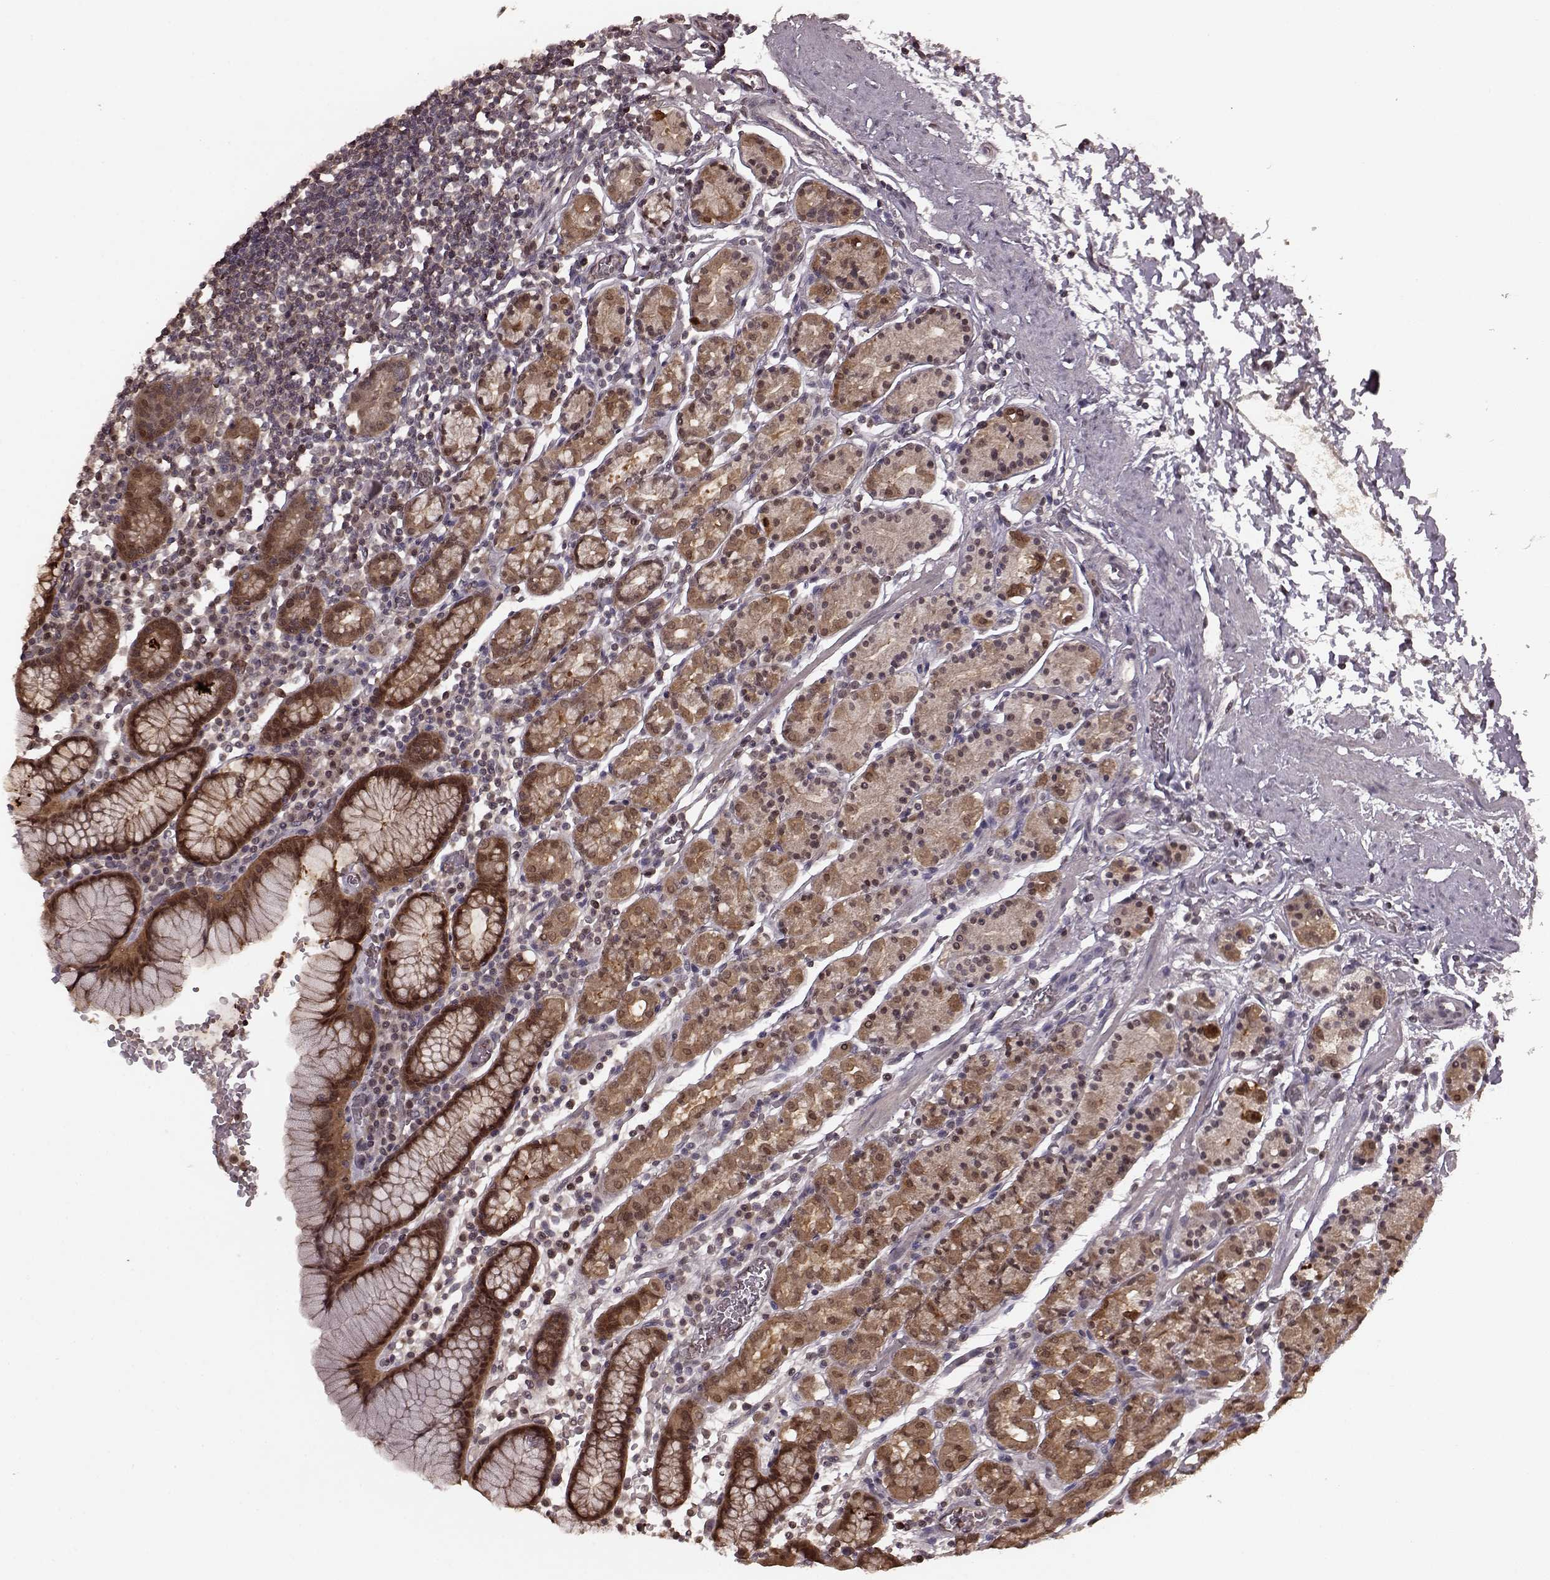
{"staining": {"intensity": "moderate", "quantity": ">75%", "location": "cytoplasmic/membranous,nuclear"}, "tissue": "stomach", "cell_type": "Glandular cells", "image_type": "normal", "snomed": [{"axis": "morphology", "description": "Normal tissue, NOS"}, {"axis": "topography", "description": "Stomach, upper"}, {"axis": "topography", "description": "Stomach"}], "caption": "Immunohistochemical staining of unremarkable human stomach exhibits >75% levels of moderate cytoplasmic/membranous,nuclear protein staining in approximately >75% of glandular cells.", "gene": "GSS", "patient": {"sex": "male", "age": 62}}